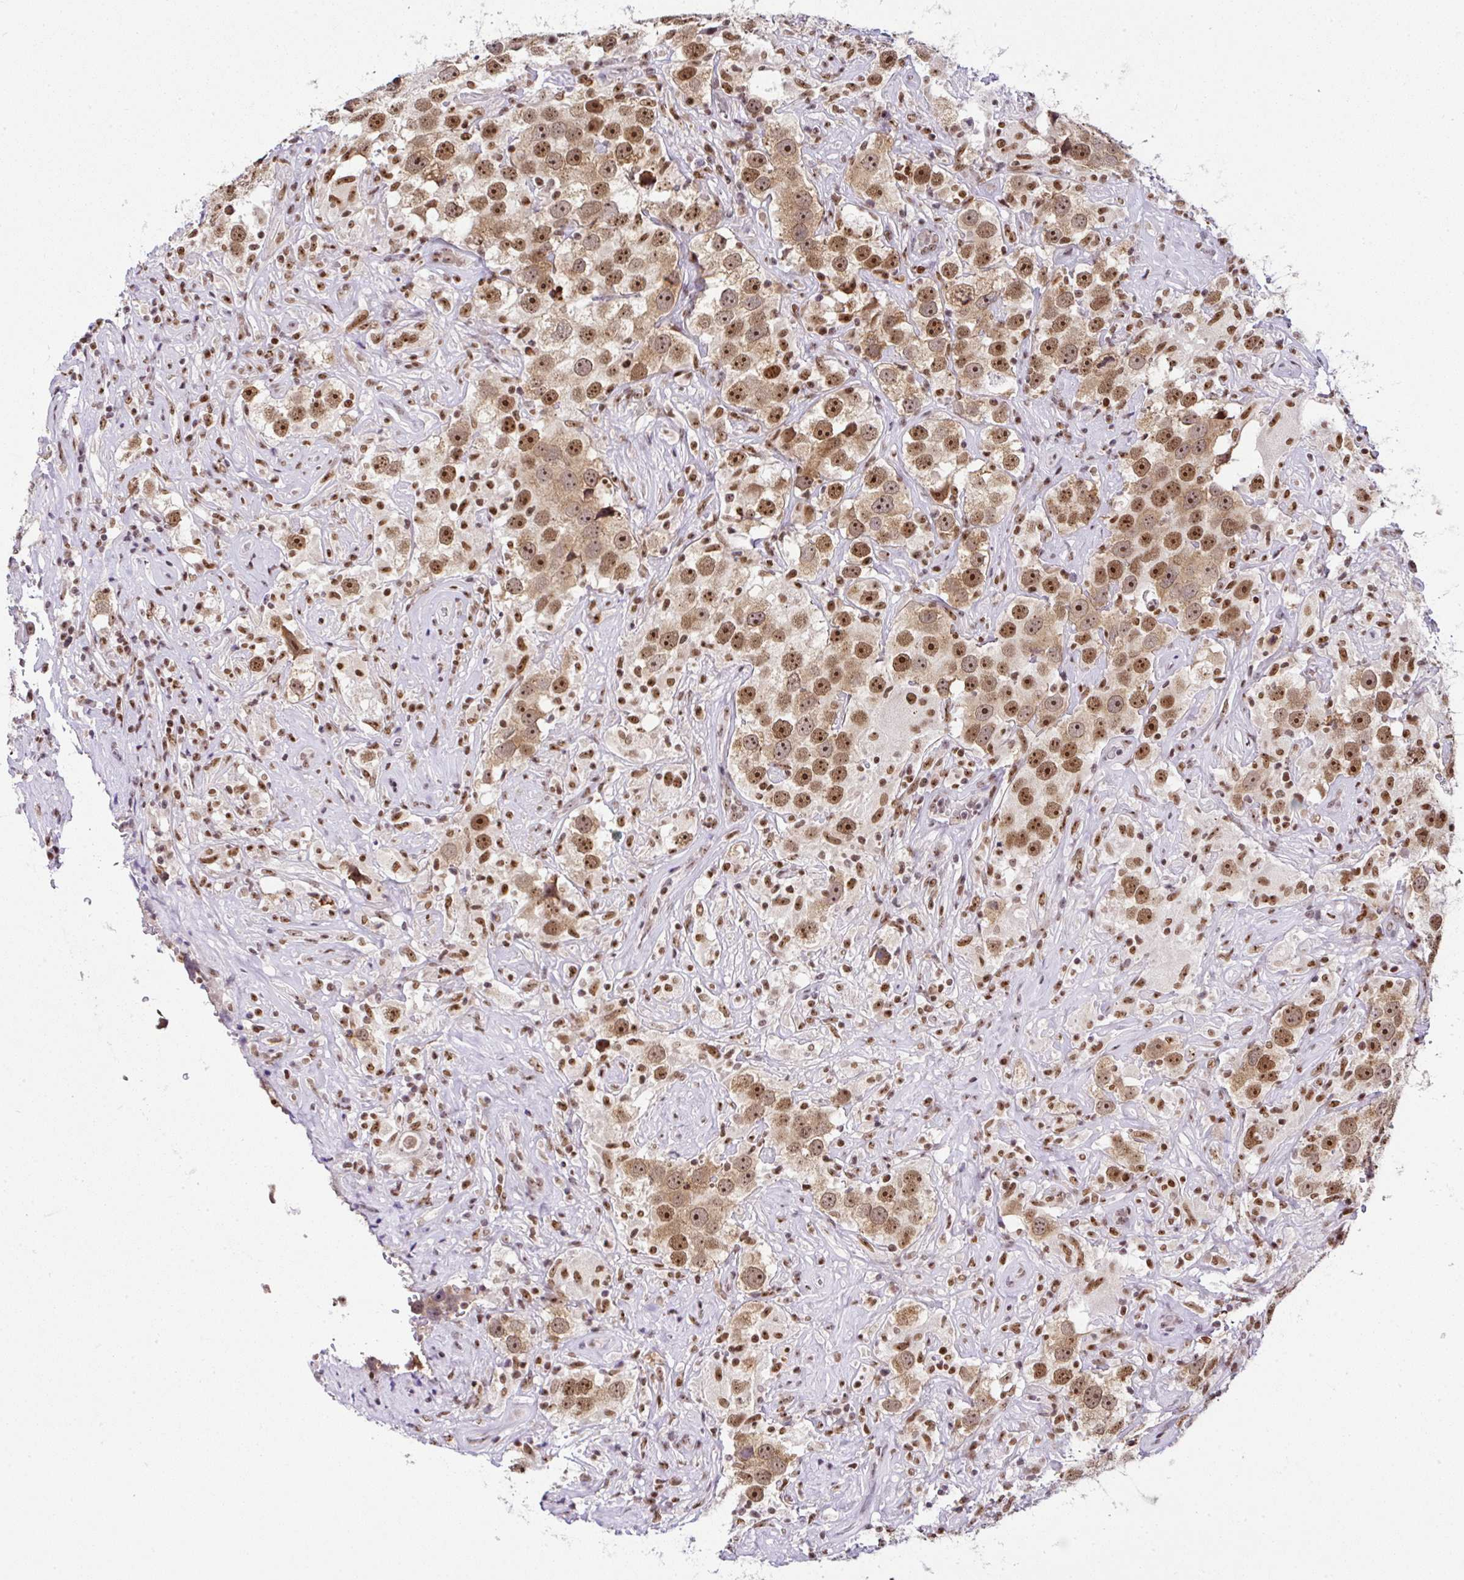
{"staining": {"intensity": "moderate", "quantity": ">75%", "location": "nuclear"}, "tissue": "testis cancer", "cell_type": "Tumor cells", "image_type": "cancer", "snomed": [{"axis": "morphology", "description": "Seminoma, NOS"}, {"axis": "topography", "description": "Testis"}], "caption": "About >75% of tumor cells in testis cancer (seminoma) show moderate nuclear protein positivity as visualized by brown immunohistochemical staining.", "gene": "PTPN2", "patient": {"sex": "male", "age": 49}}